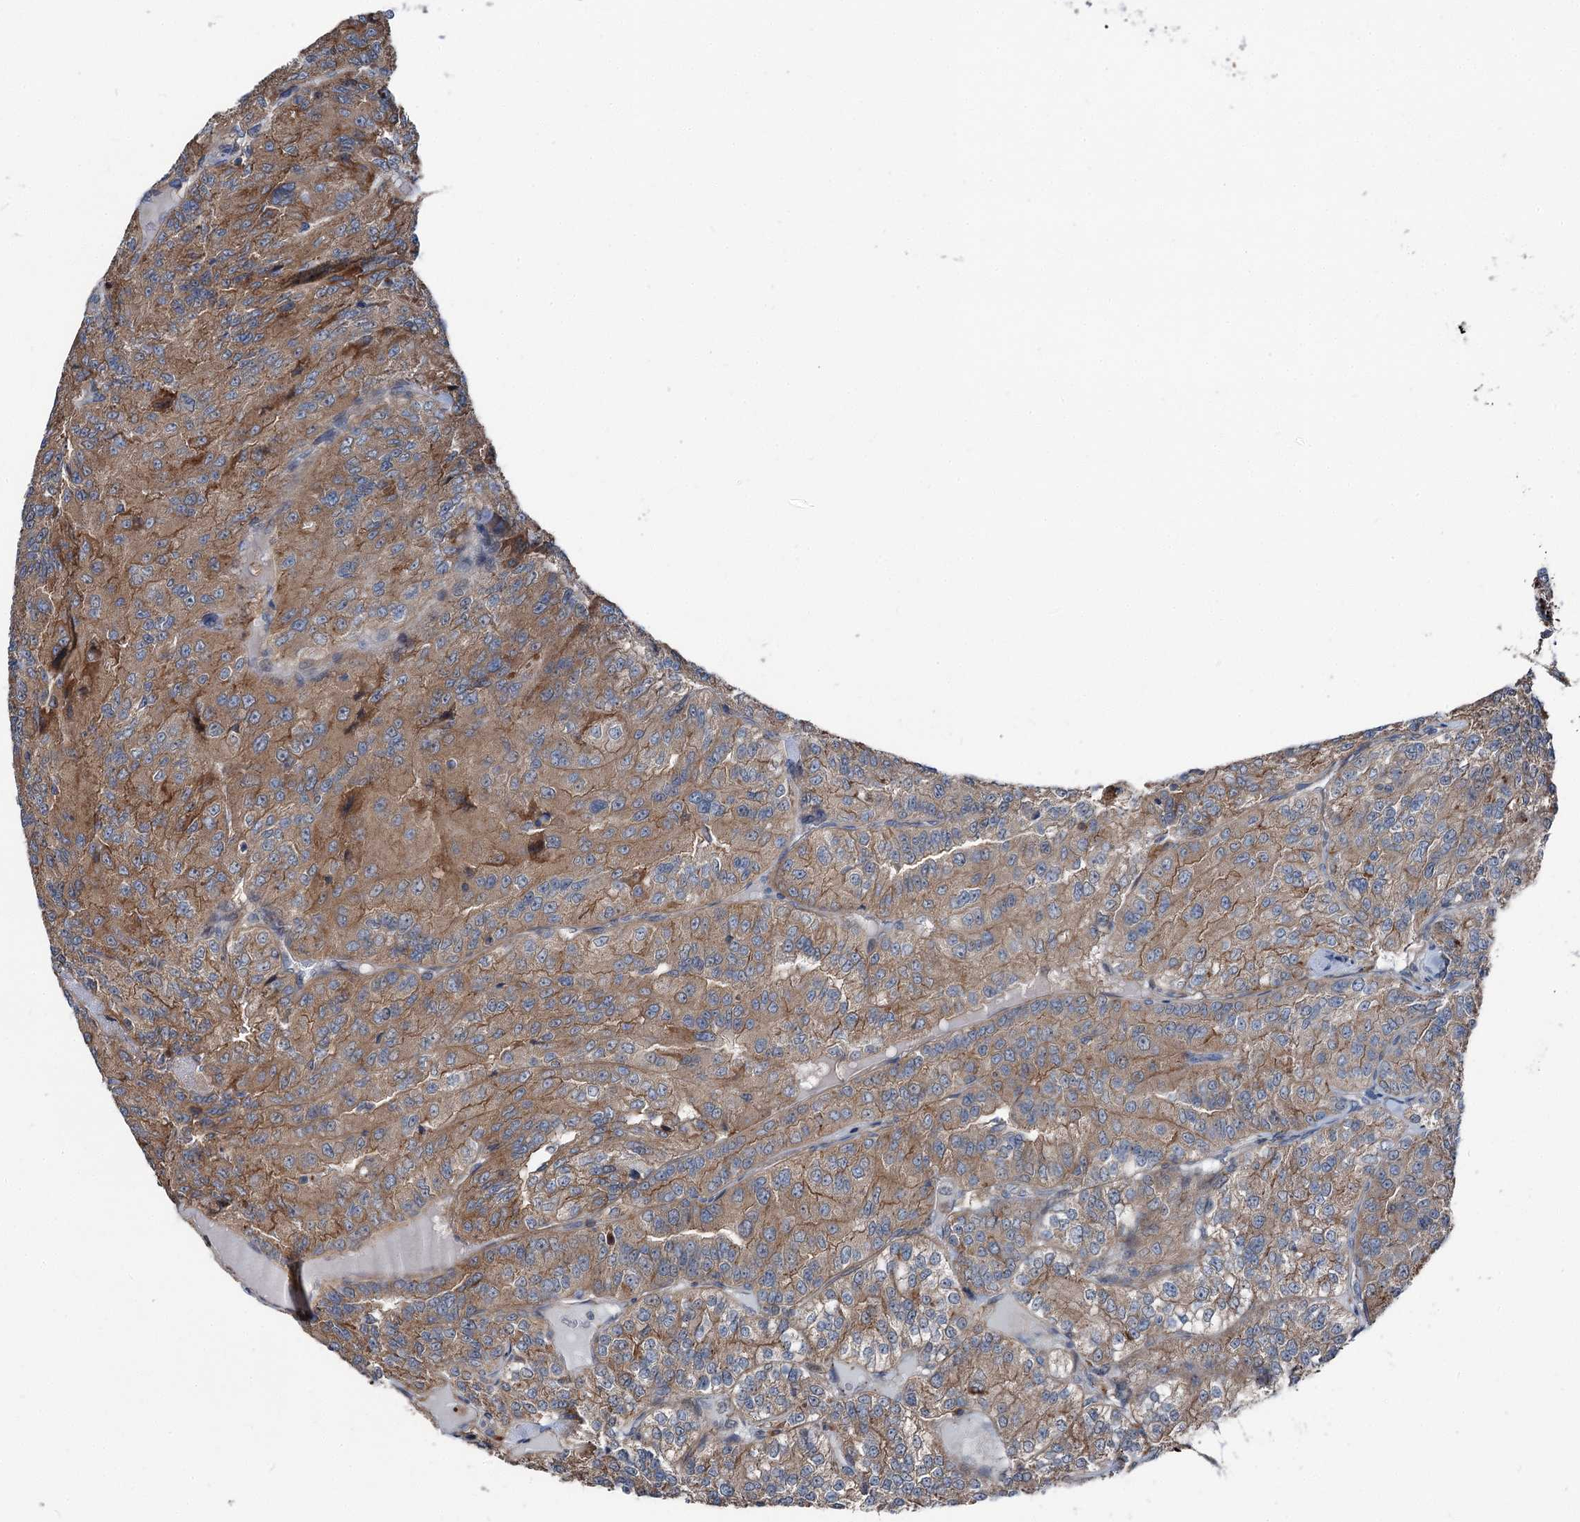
{"staining": {"intensity": "moderate", "quantity": ">75%", "location": "cytoplasmic/membranous"}, "tissue": "renal cancer", "cell_type": "Tumor cells", "image_type": "cancer", "snomed": [{"axis": "morphology", "description": "Adenocarcinoma, NOS"}, {"axis": "topography", "description": "Kidney"}], "caption": "Renal cancer stained for a protein (brown) shows moderate cytoplasmic/membranous positive staining in approximately >75% of tumor cells.", "gene": "POLR1D", "patient": {"sex": "female", "age": 63}}